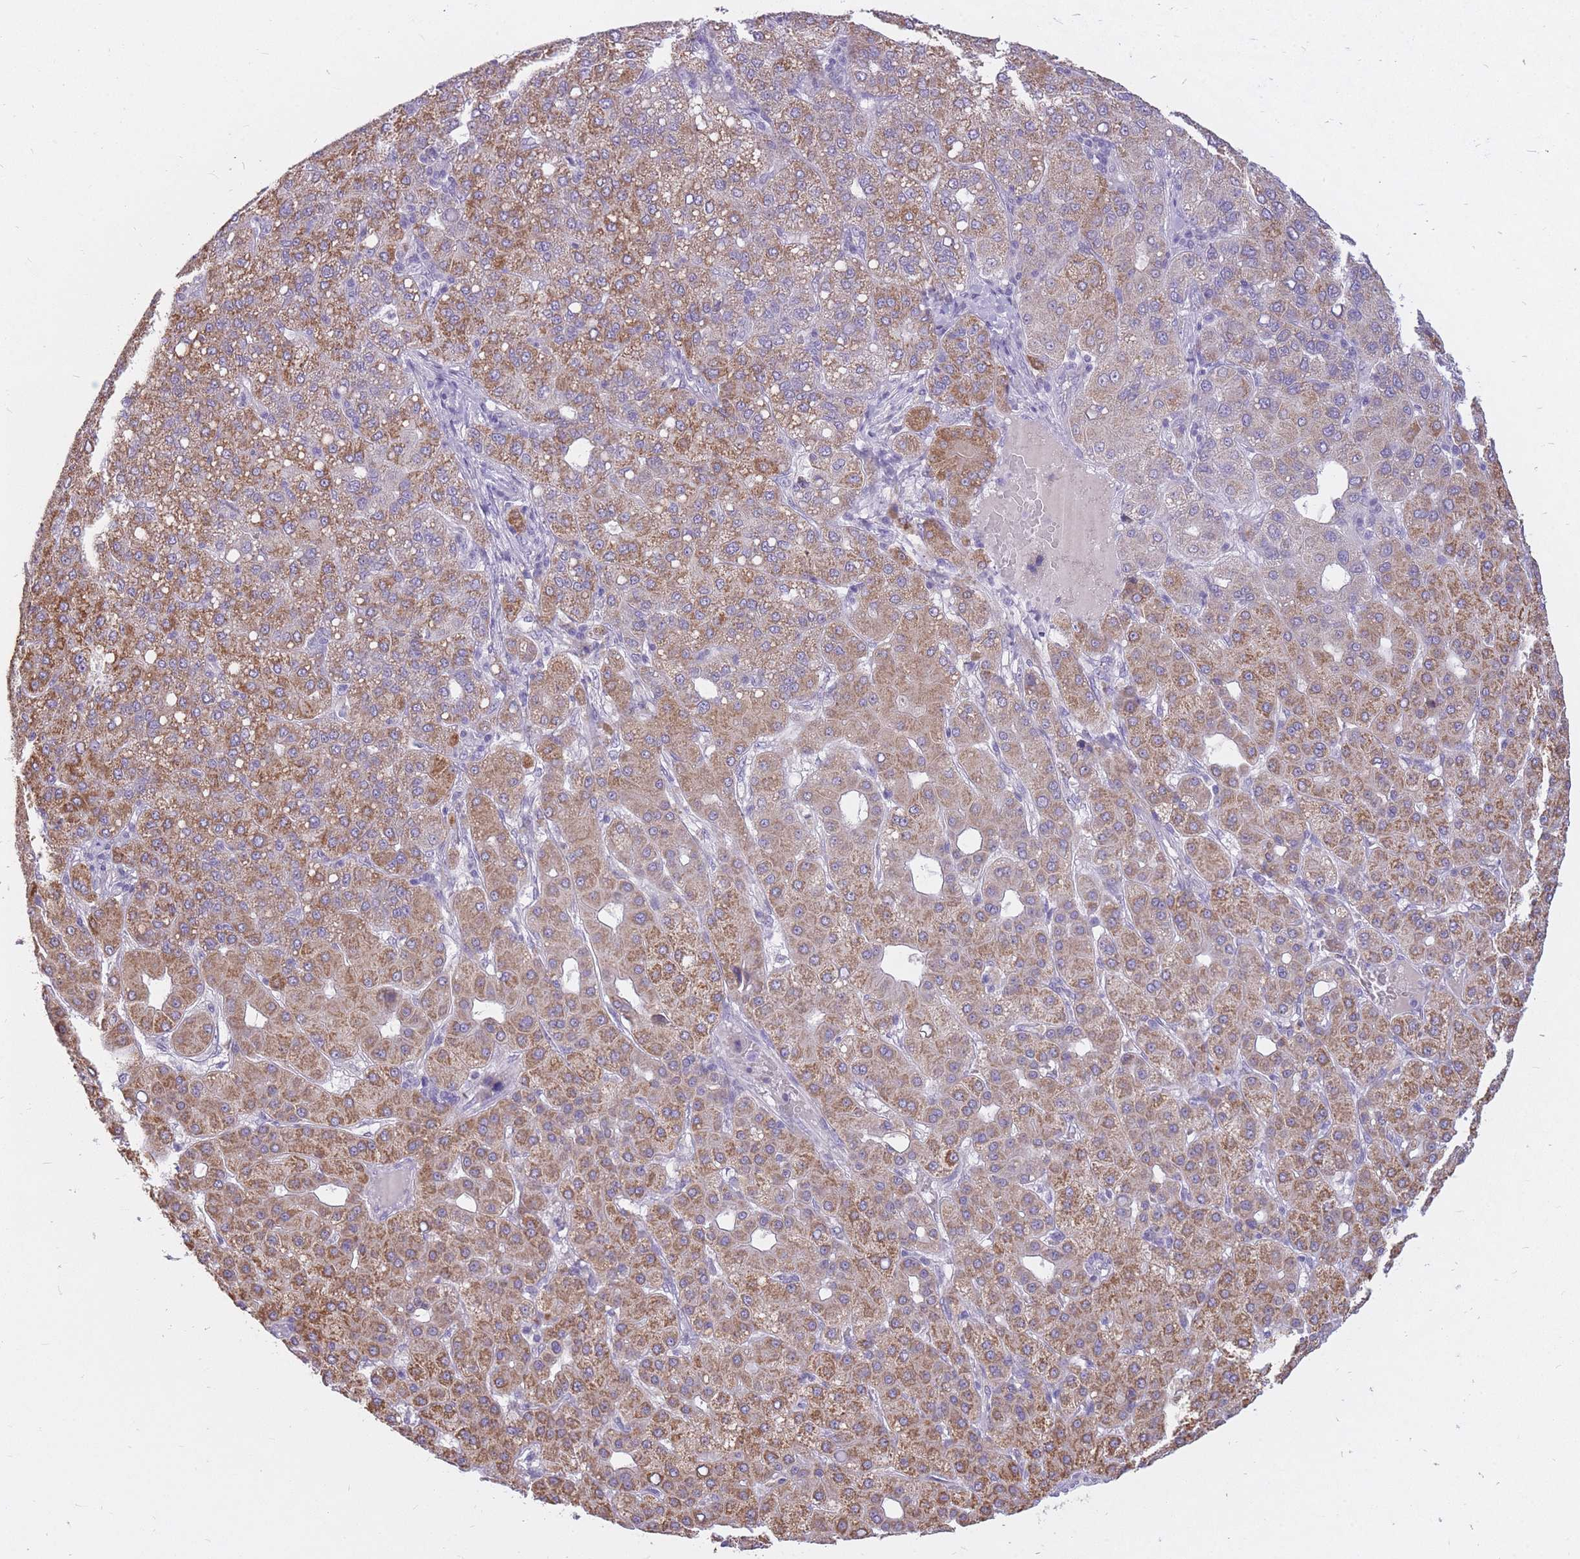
{"staining": {"intensity": "moderate", "quantity": ">75%", "location": "cytoplasmic/membranous"}, "tissue": "liver cancer", "cell_type": "Tumor cells", "image_type": "cancer", "snomed": [{"axis": "morphology", "description": "Carcinoma, Hepatocellular, NOS"}, {"axis": "topography", "description": "Liver"}], "caption": "Liver cancer (hepatocellular carcinoma) was stained to show a protein in brown. There is medium levels of moderate cytoplasmic/membranous expression in about >75% of tumor cells.", "gene": "RNF170", "patient": {"sex": "male", "age": 65}}